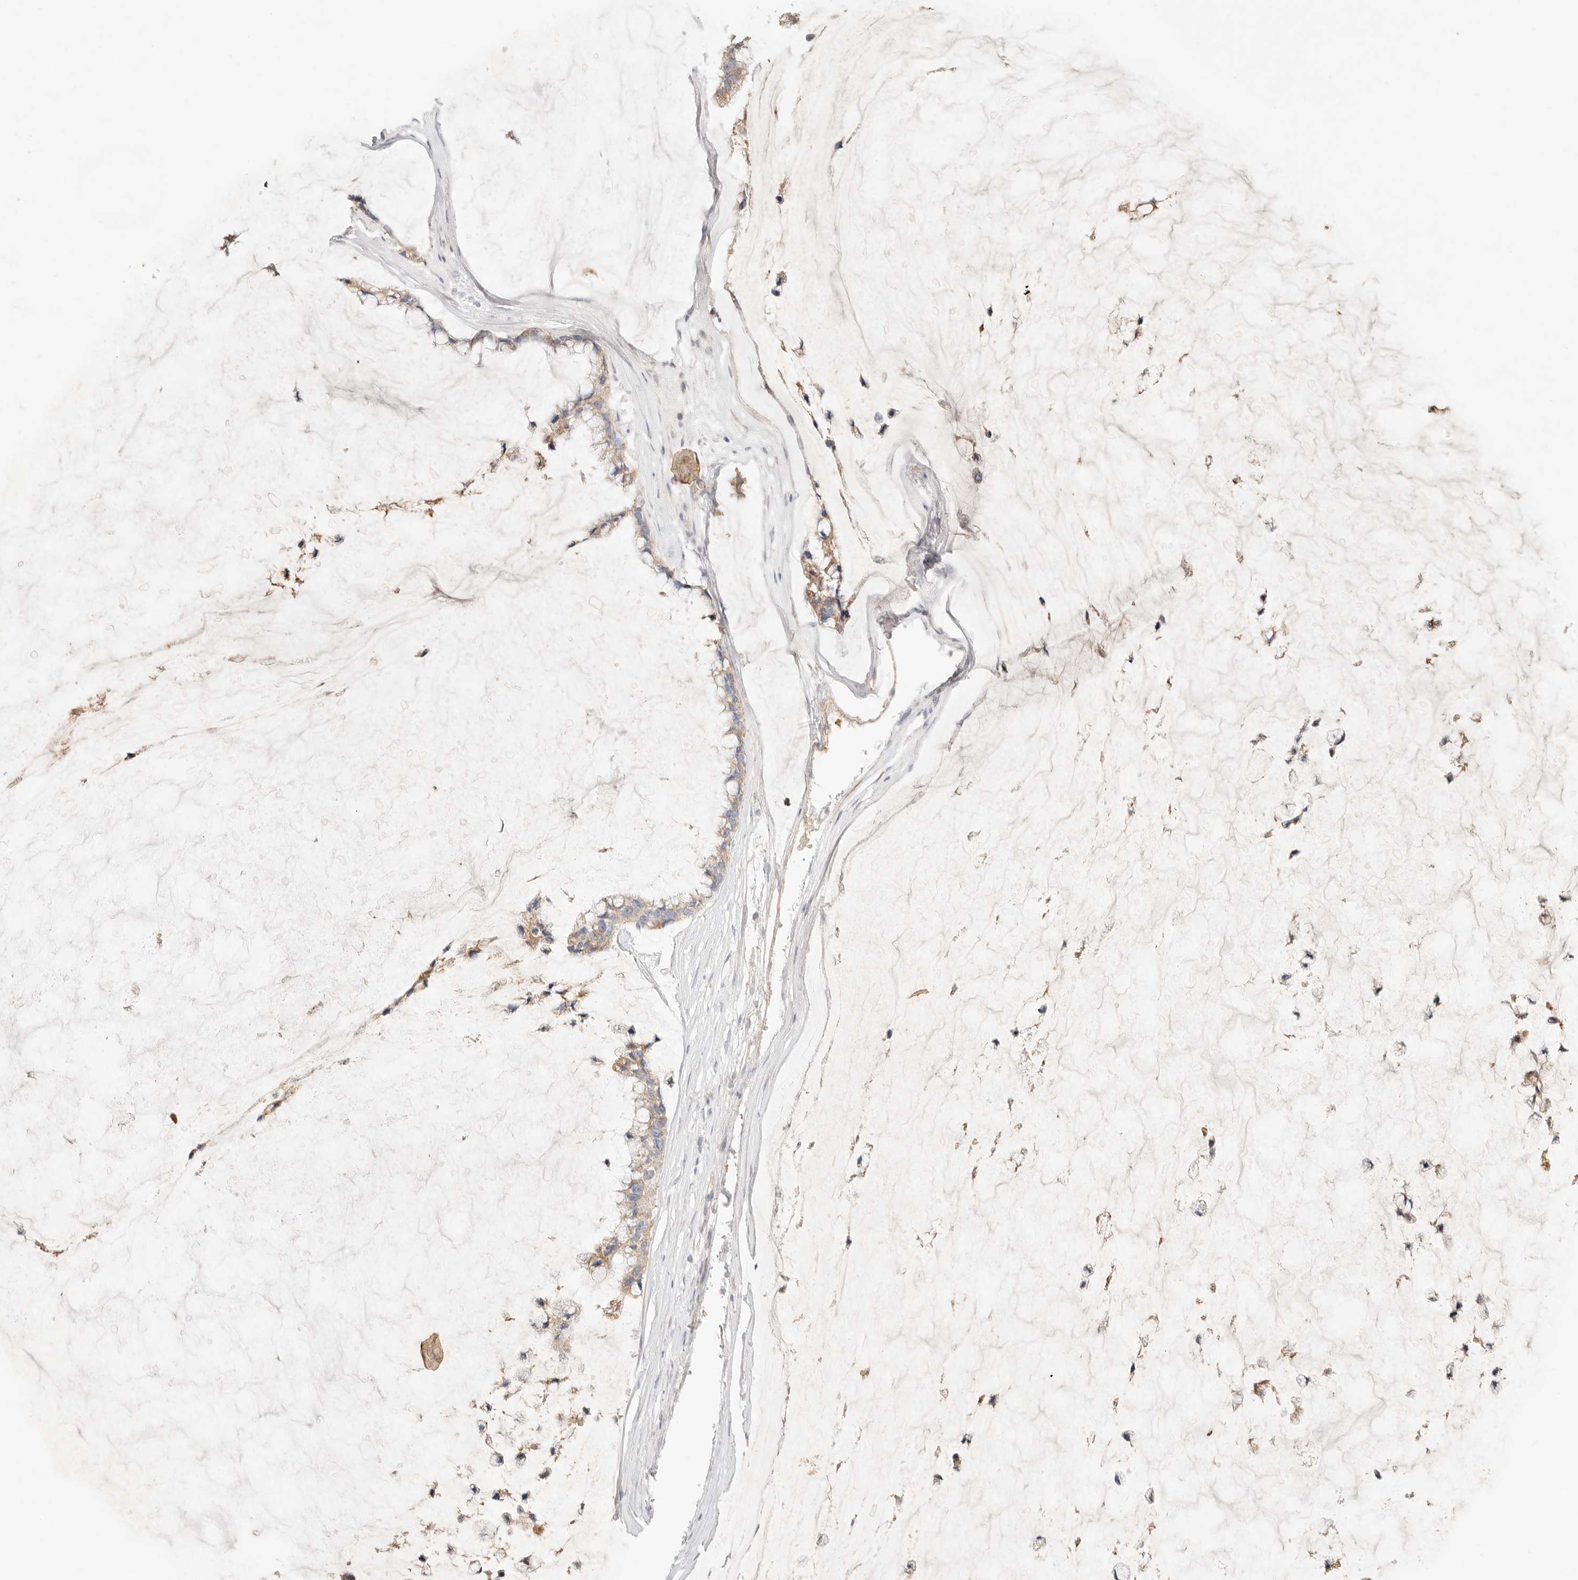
{"staining": {"intensity": "weak", "quantity": "25%-75%", "location": "cytoplasmic/membranous"}, "tissue": "ovarian cancer", "cell_type": "Tumor cells", "image_type": "cancer", "snomed": [{"axis": "morphology", "description": "Cystadenocarcinoma, mucinous, NOS"}, {"axis": "topography", "description": "Ovary"}], "caption": "Human ovarian cancer (mucinous cystadenocarcinoma) stained for a protein (brown) displays weak cytoplasmic/membranous positive expression in approximately 25%-75% of tumor cells.", "gene": "ACOX1", "patient": {"sex": "female", "age": 39}}